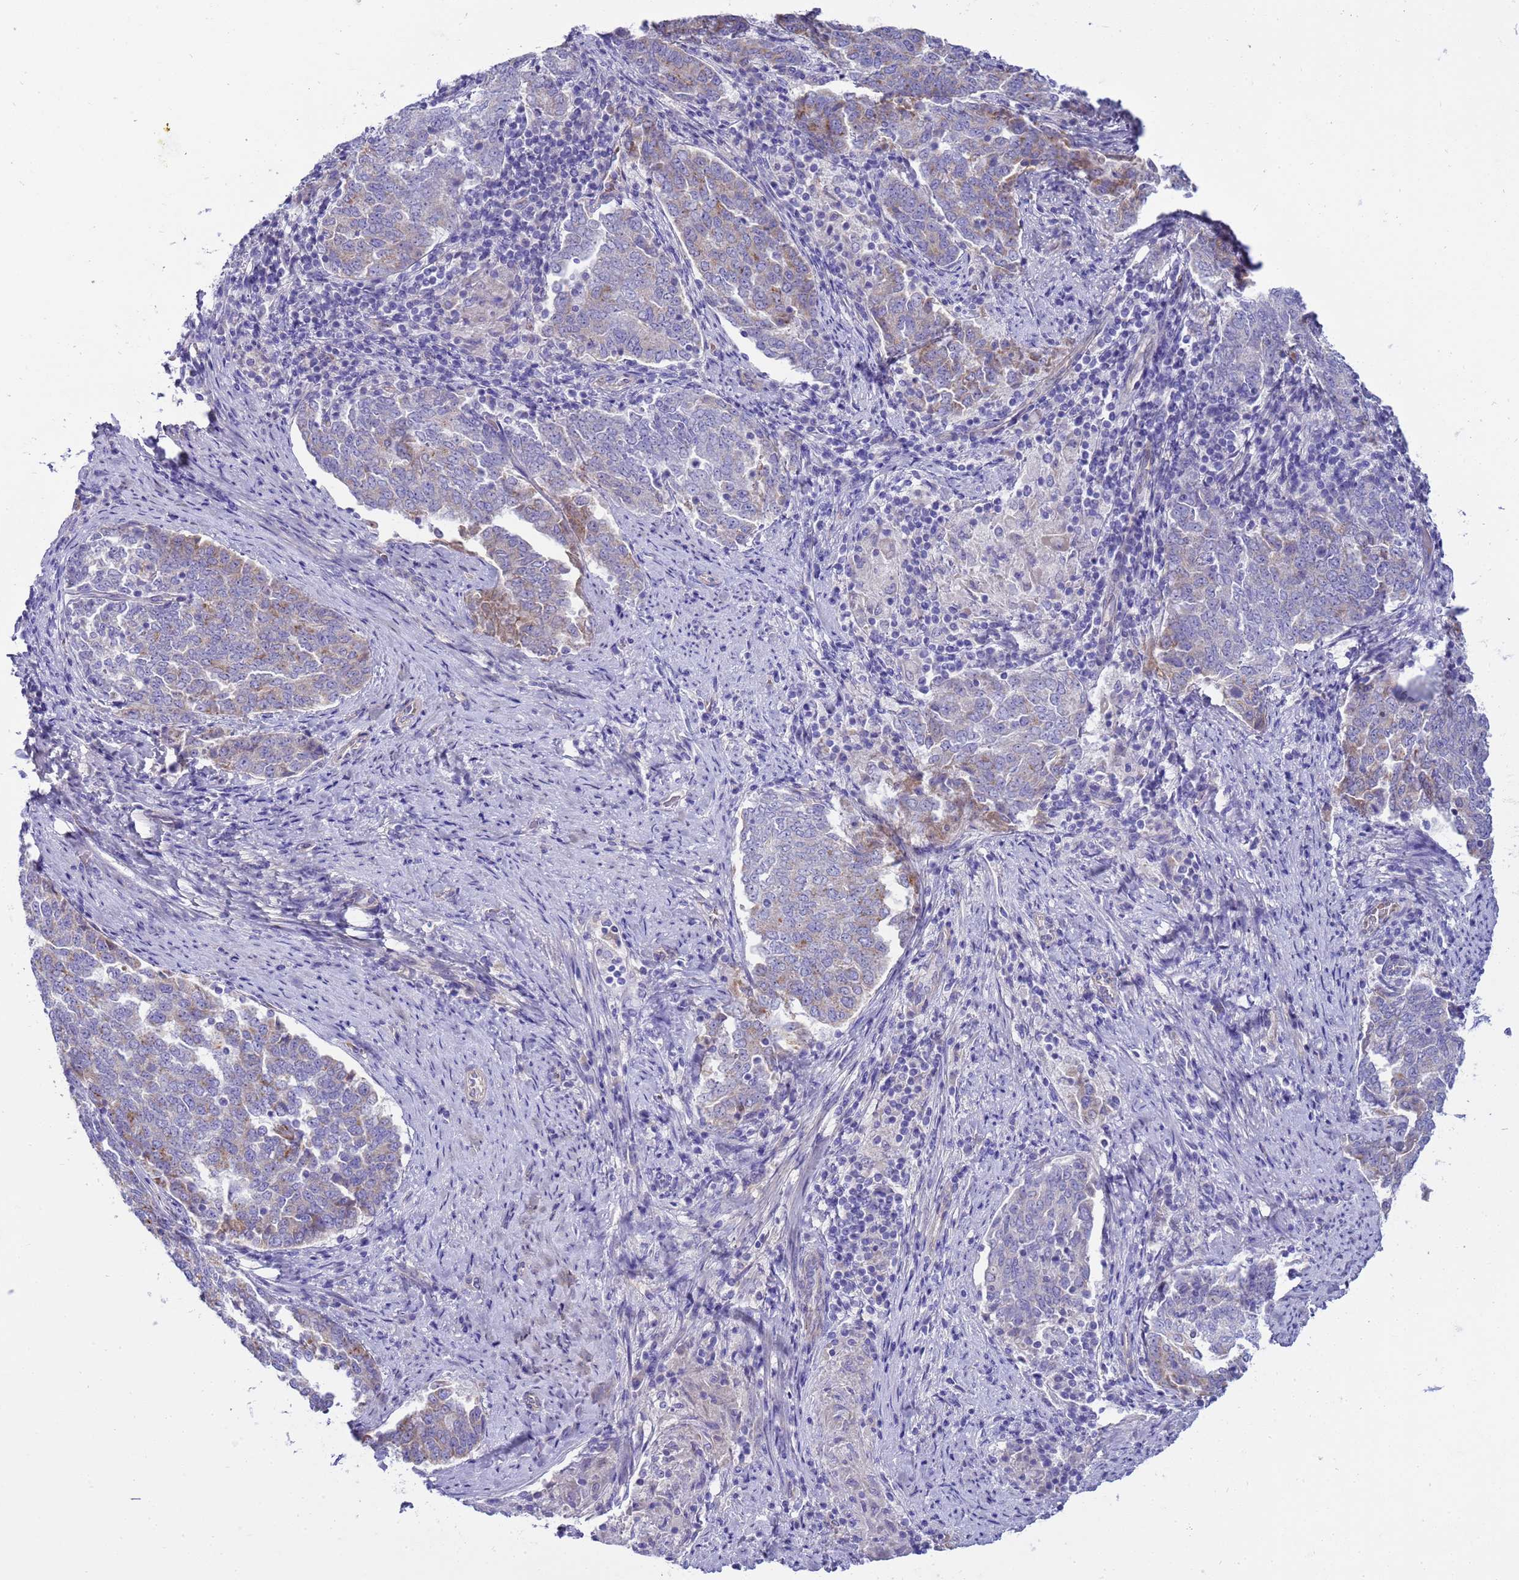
{"staining": {"intensity": "weak", "quantity": "<25%", "location": "cytoplasmic/membranous"}, "tissue": "endometrial cancer", "cell_type": "Tumor cells", "image_type": "cancer", "snomed": [{"axis": "morphology", "description": "Adenocarcinoma, NOS"}, {"axis": "topography", "description": "Endometrium"}], "caption": "Adenocarcinoma (endometrial) stained for a protein using immunohistochemistry displays no staining tumor cells.", "gene": "RIPPLY2", "patient": {"sex": "female", "age": 80}}